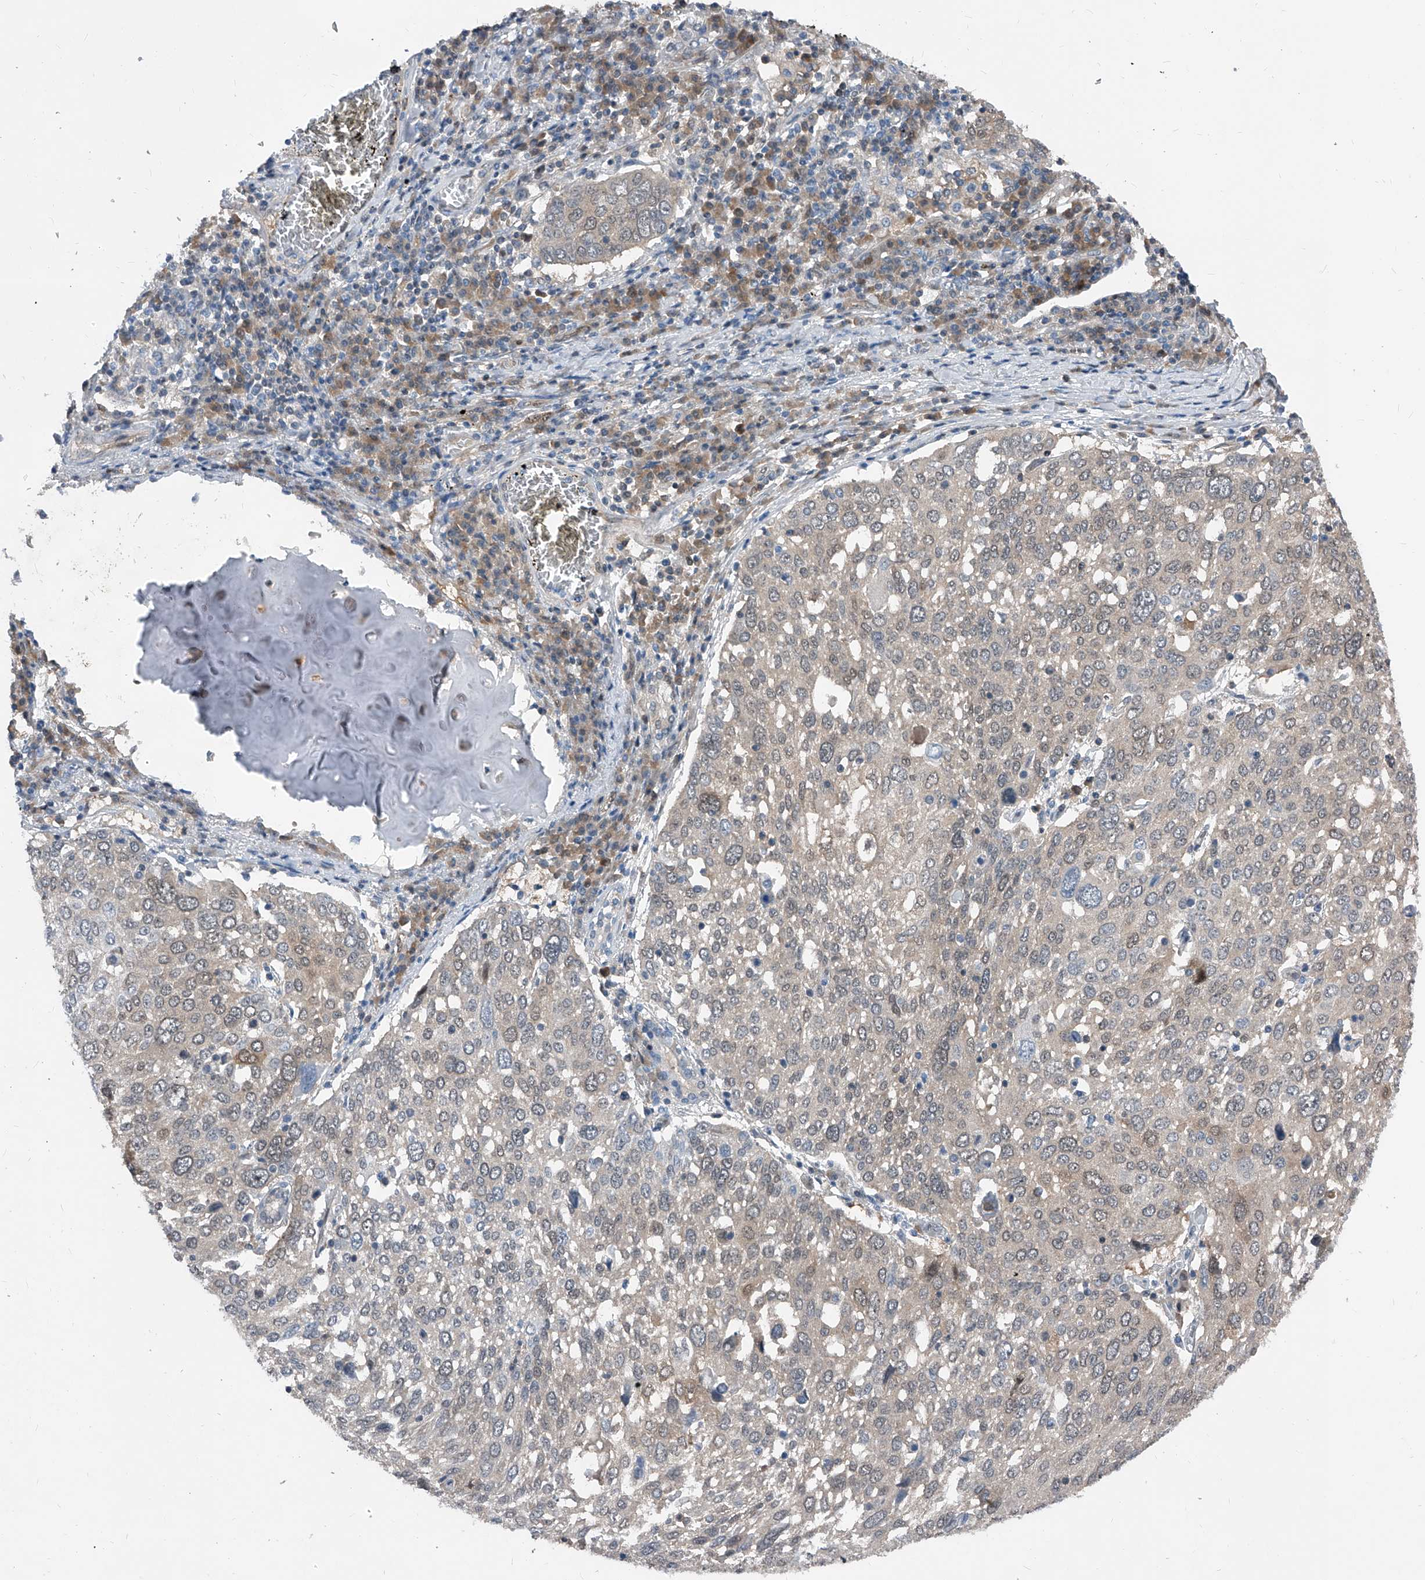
{"staining": {"intensity": "negative", "quantity": "none", "location": "none"}, "tissue": "lung cancer", "cell_type": "Tumor cells", "image_type": "cancer", "snomed": [{"axis": "morphology", "description": "Squamous cell carcinoma, NOS"}, {"axis": "topography", "description": "Lung"}], "caption": "Image shows no protein positivity in tumor cells of lung cancer (squamous cell carcinoma) tissue.", "gene": "MAP2K6", "patient": {"sex": "male", "age": 65}}